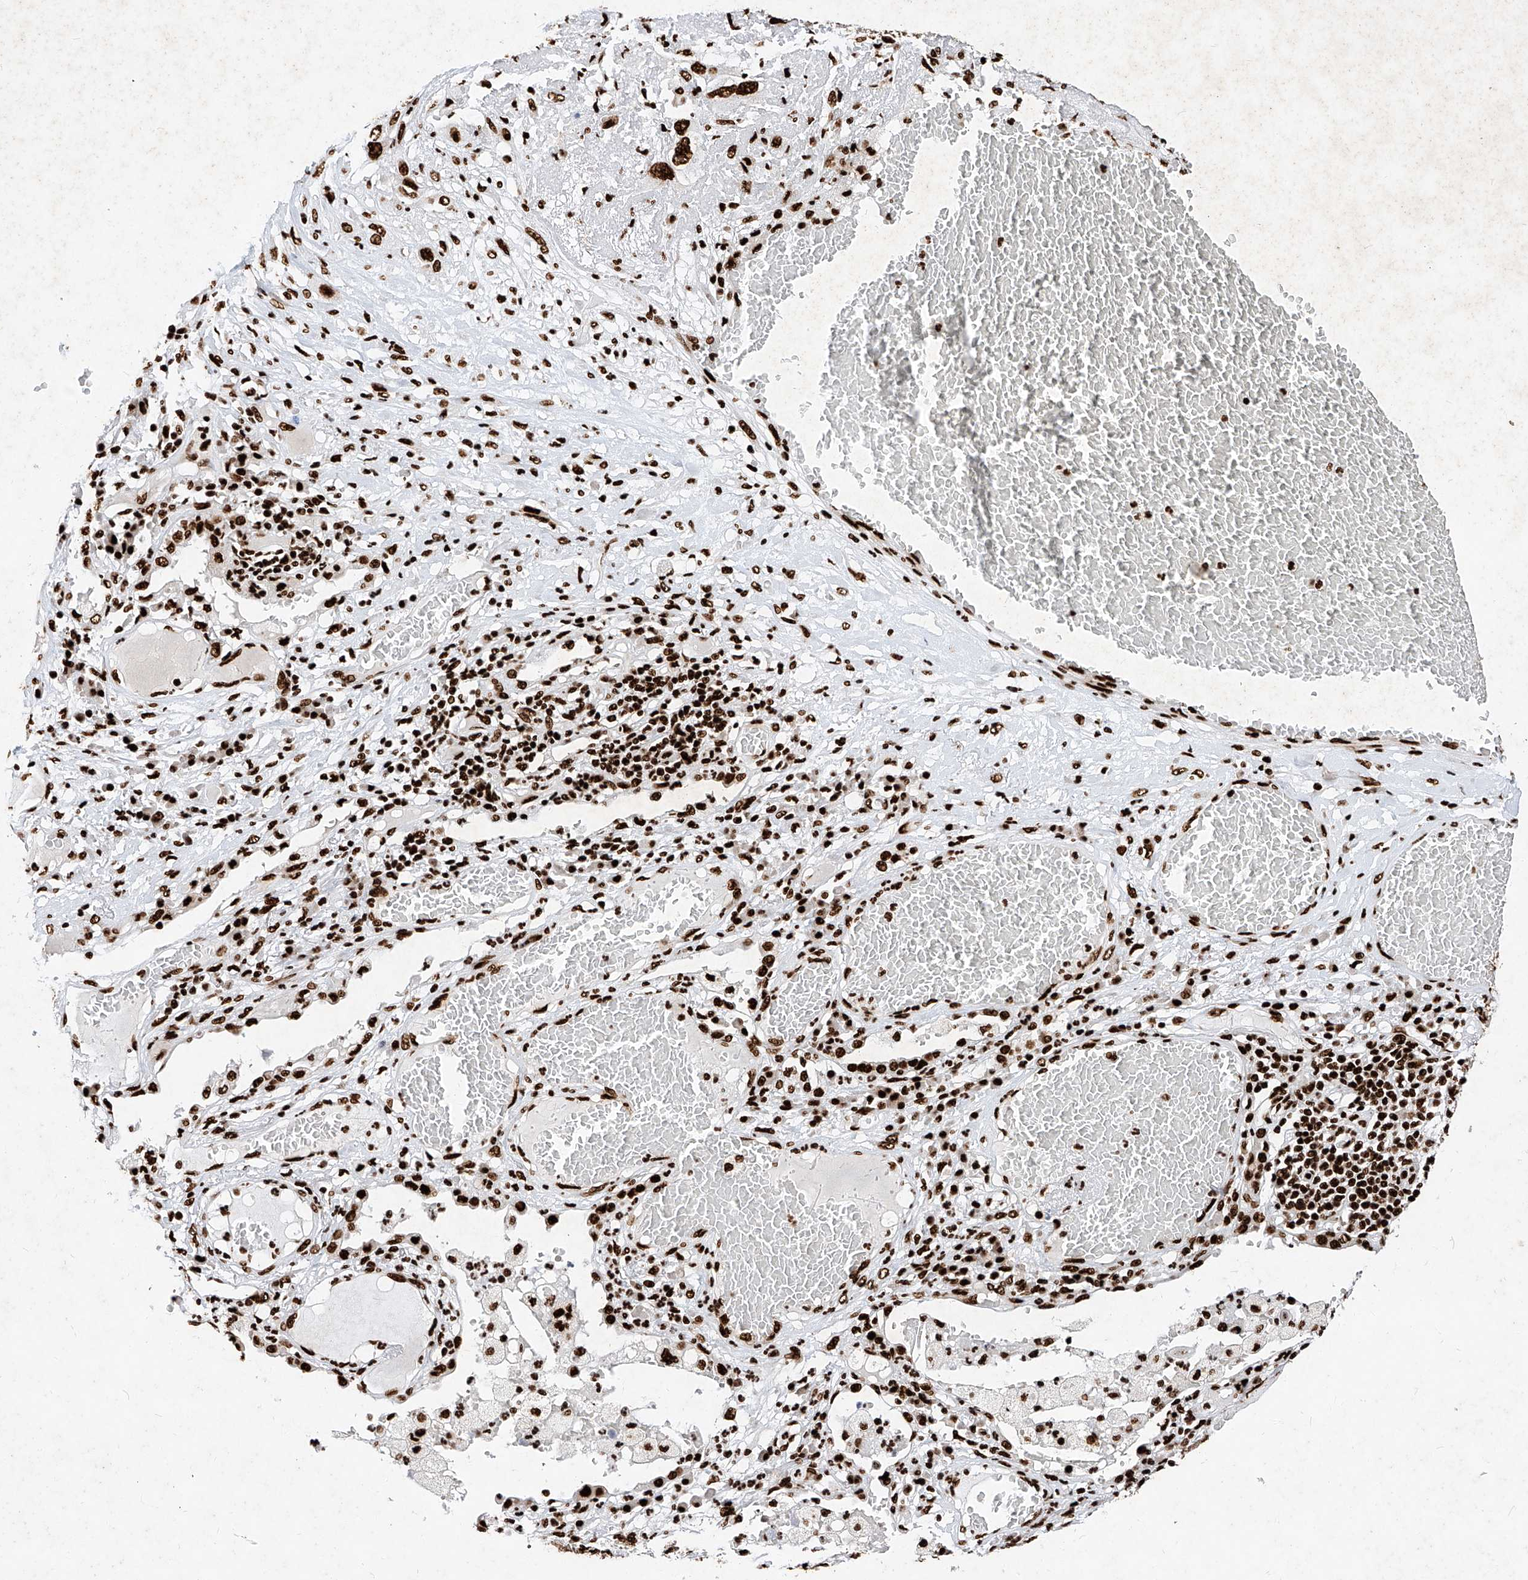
{"staining": {"intensity": "strong", "quantity": ">75%", "location": "nuclear"}, "tissue": "lung cancer", "cell_type": "Tumor cells", "image_type": "cancer", "snomed": [{"axis": "morphology", "description": "Squamous cell carcinoma, NOS"}, {"axis": "topography", "description": "Lung"}], "caption": "Lung squamous cell carcinoma tissue displays strong nuclear expression in about >75% of tumor cells", "gene": "SRSF6", "patient": {"sex": "male", "age": 71}}